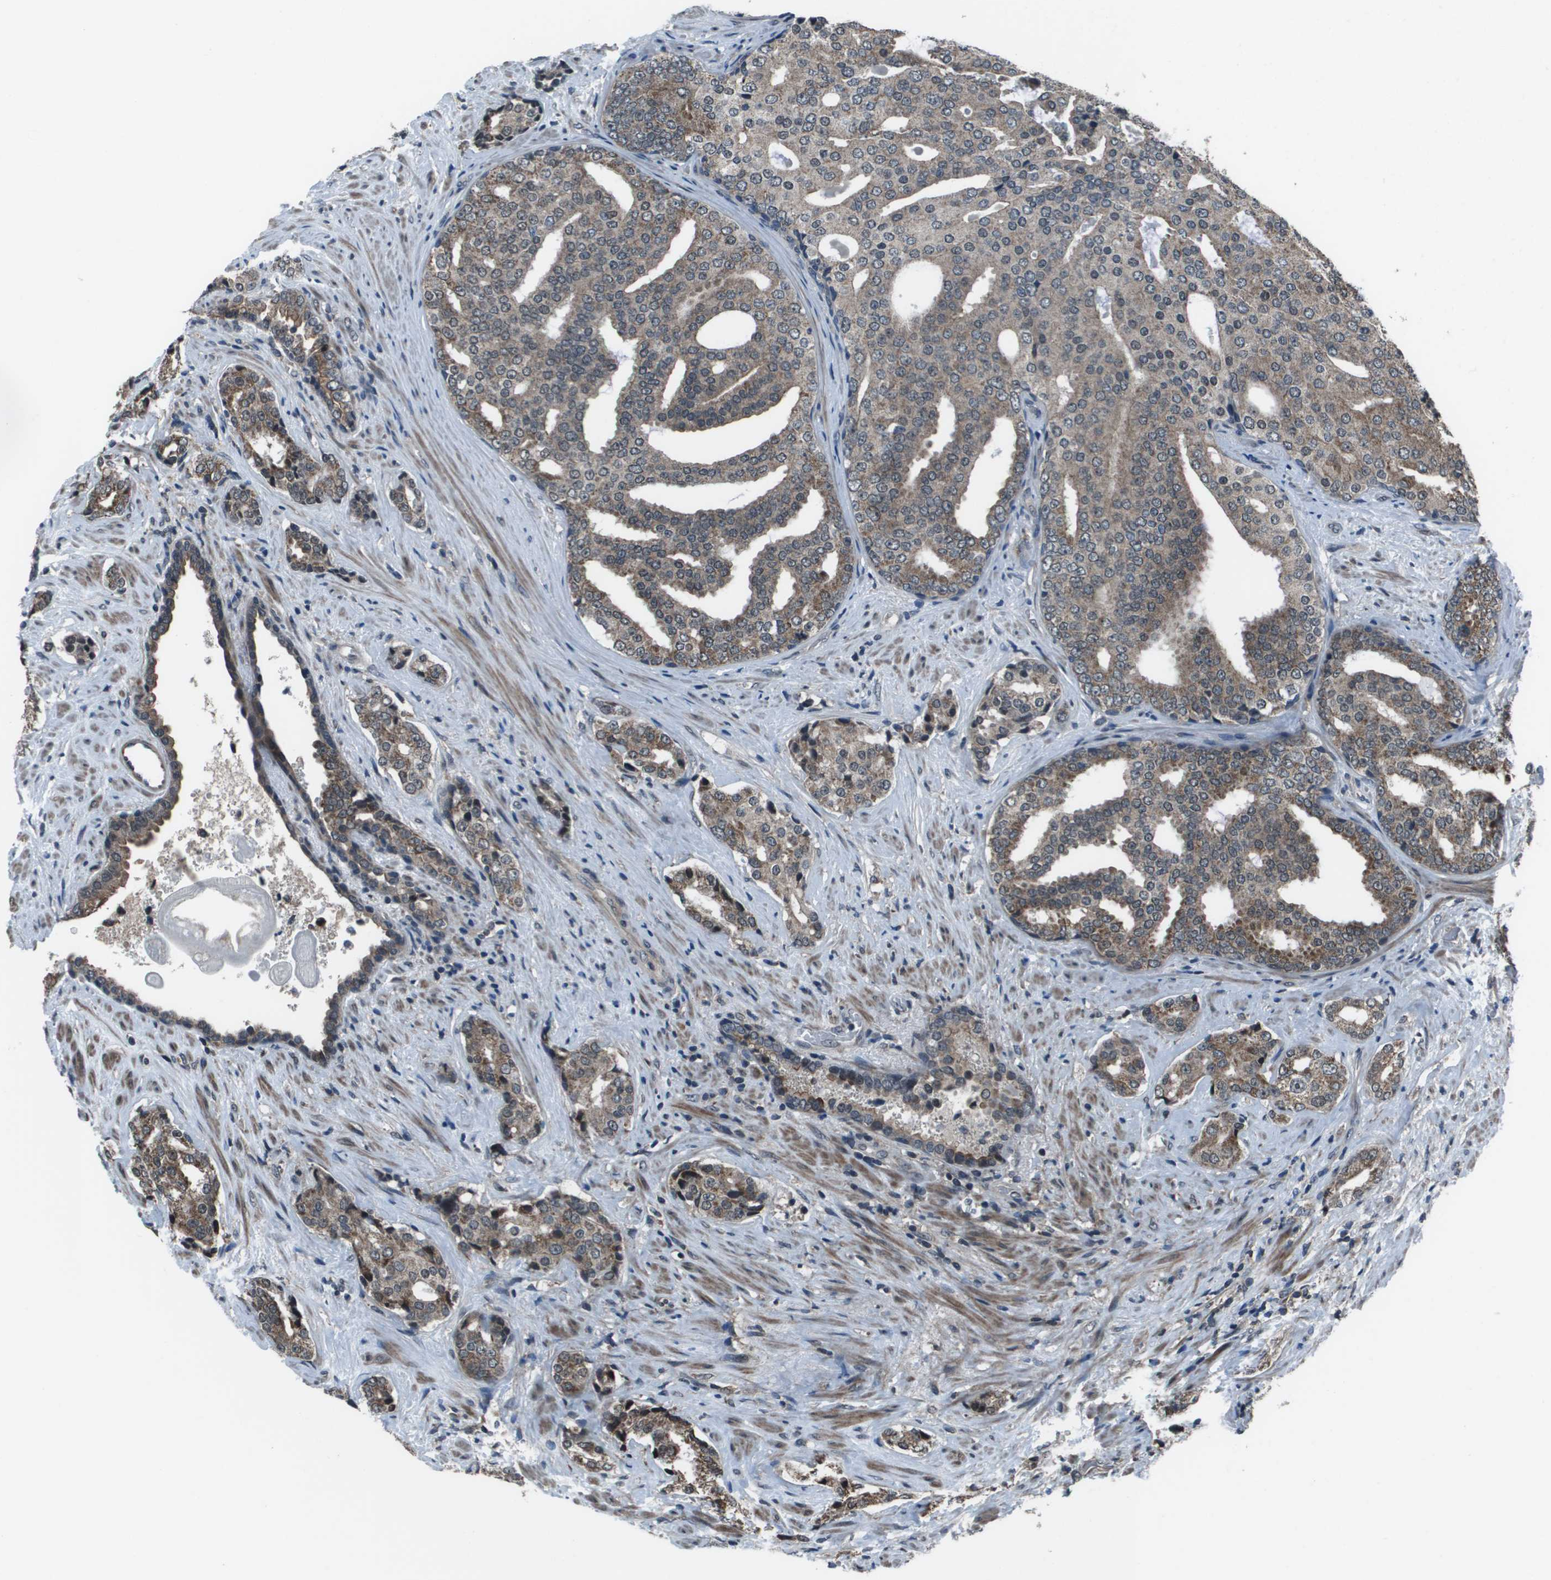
{"staining": {"intensity": "moderate", "quantity": ">75%", "location": "cytoplasmic/membranous"}, "tissue": "prostate cancer", "cell_type": "Tumor cells", "image_type": "cancer", "snomed": [{"axis": "morphology", "description": "Adenocarcinoma, High grade"}, {"axis": "topography", "description": "Prostate"}], "caption": "Human adenocarcinoma (high-grade) (prostate) stained with a protein marker displays moderate staining in tumor cells.", "gene": "PPFIA1", "patient": {"sex": "male", "age": 71}}